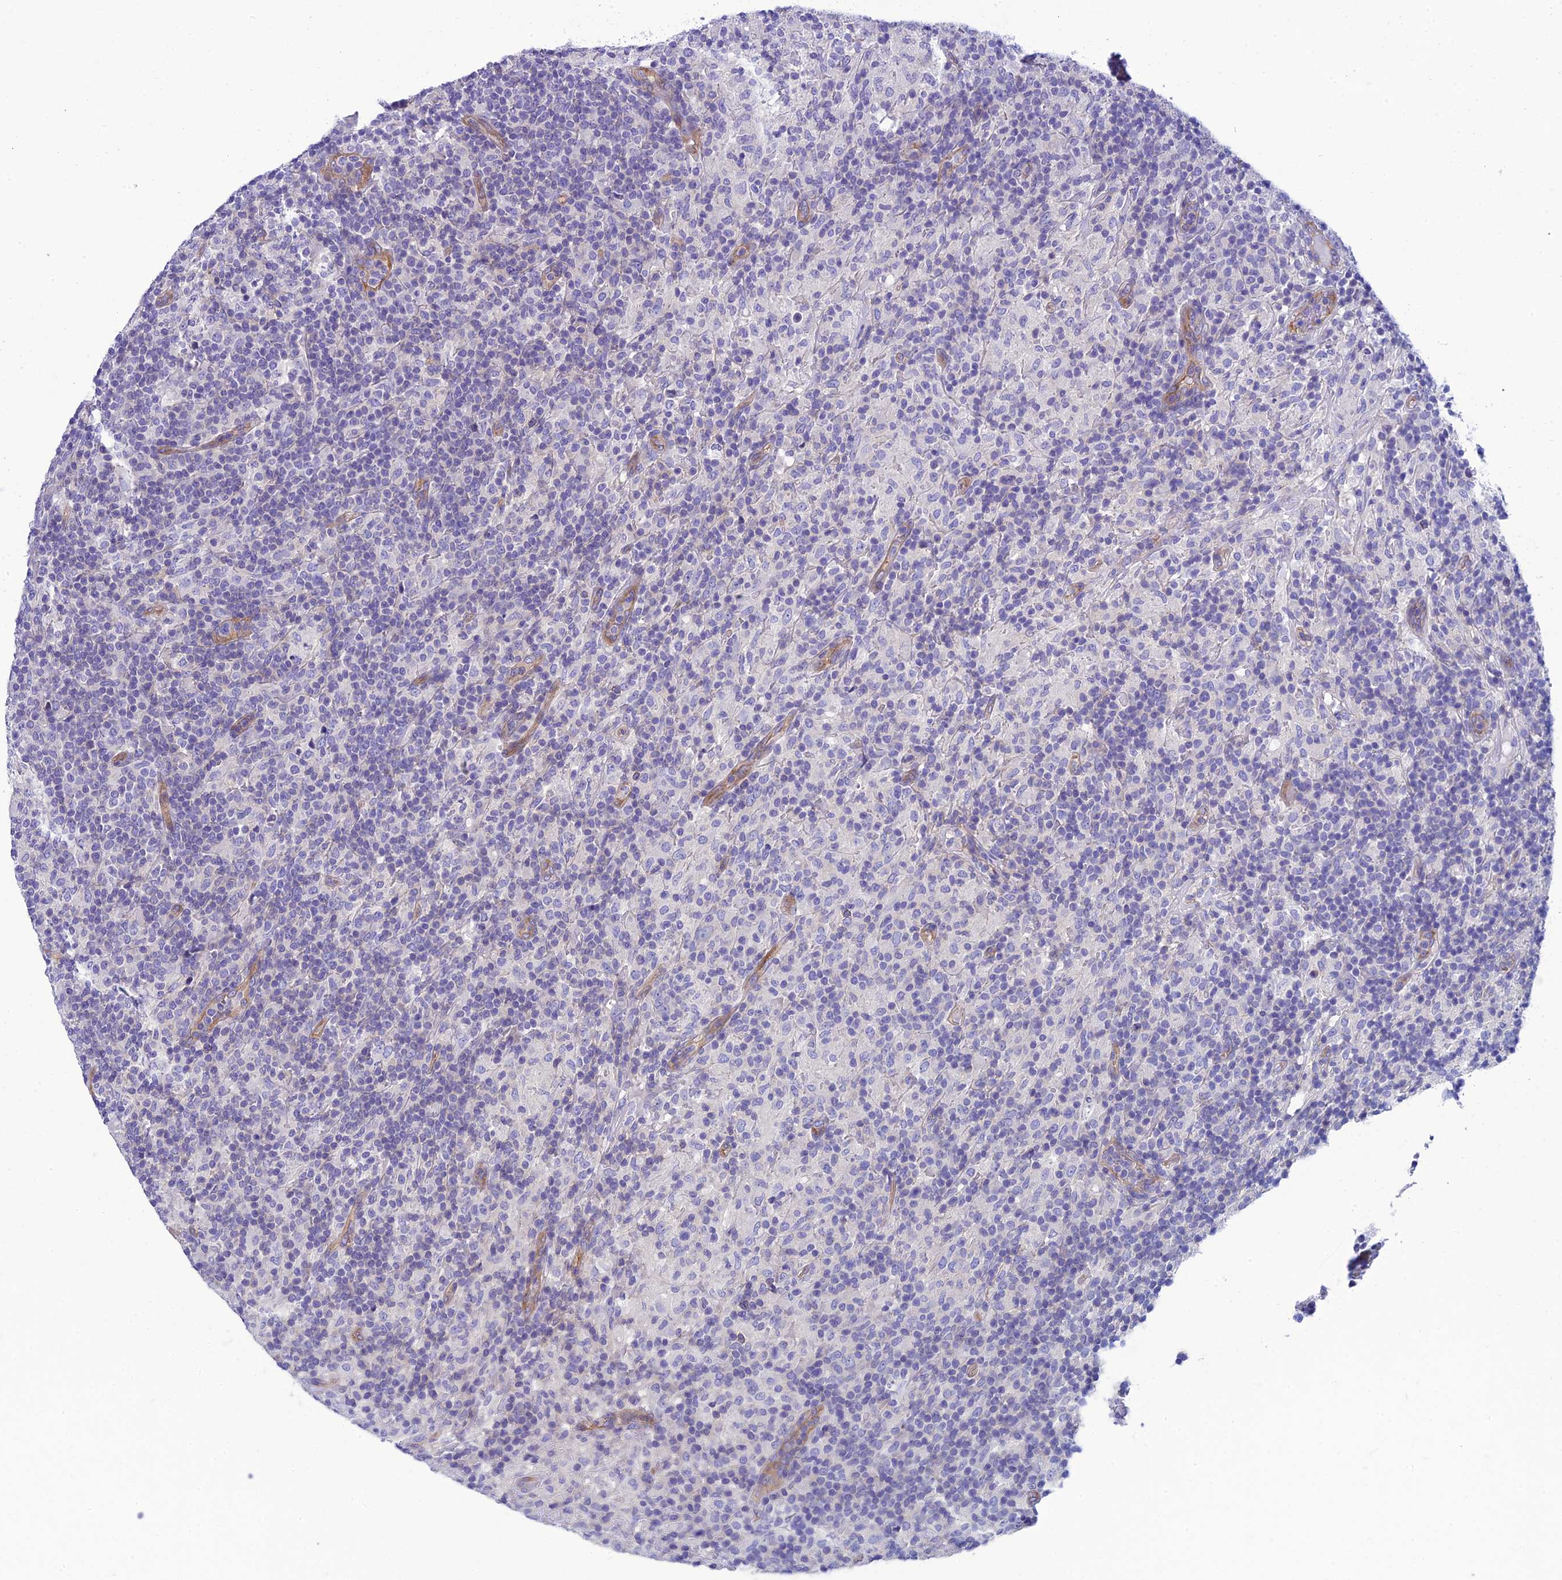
{"staining": {"intensity": "negative", "quantity": "none", "location": "none"}, "tissue": "lymphoma", "cell_type": "Tumor cells", "image_type": "cancer", "snomed": [{"axis": "morphology", "description": "Hodgkin's disease, NOS"}, {"axis": "topography", "description": "Lymph node"}], "caption": "DAB immunohistochemical staining of Hodgkin's disease demonstrates no significant positivity in tumor cells. The staining is performed using DAB brown chromogen with nuclei counter-stained in using hematoxylin.", "gene": "PPFIA3", "patient": {"sex": "male", "age": 70}}